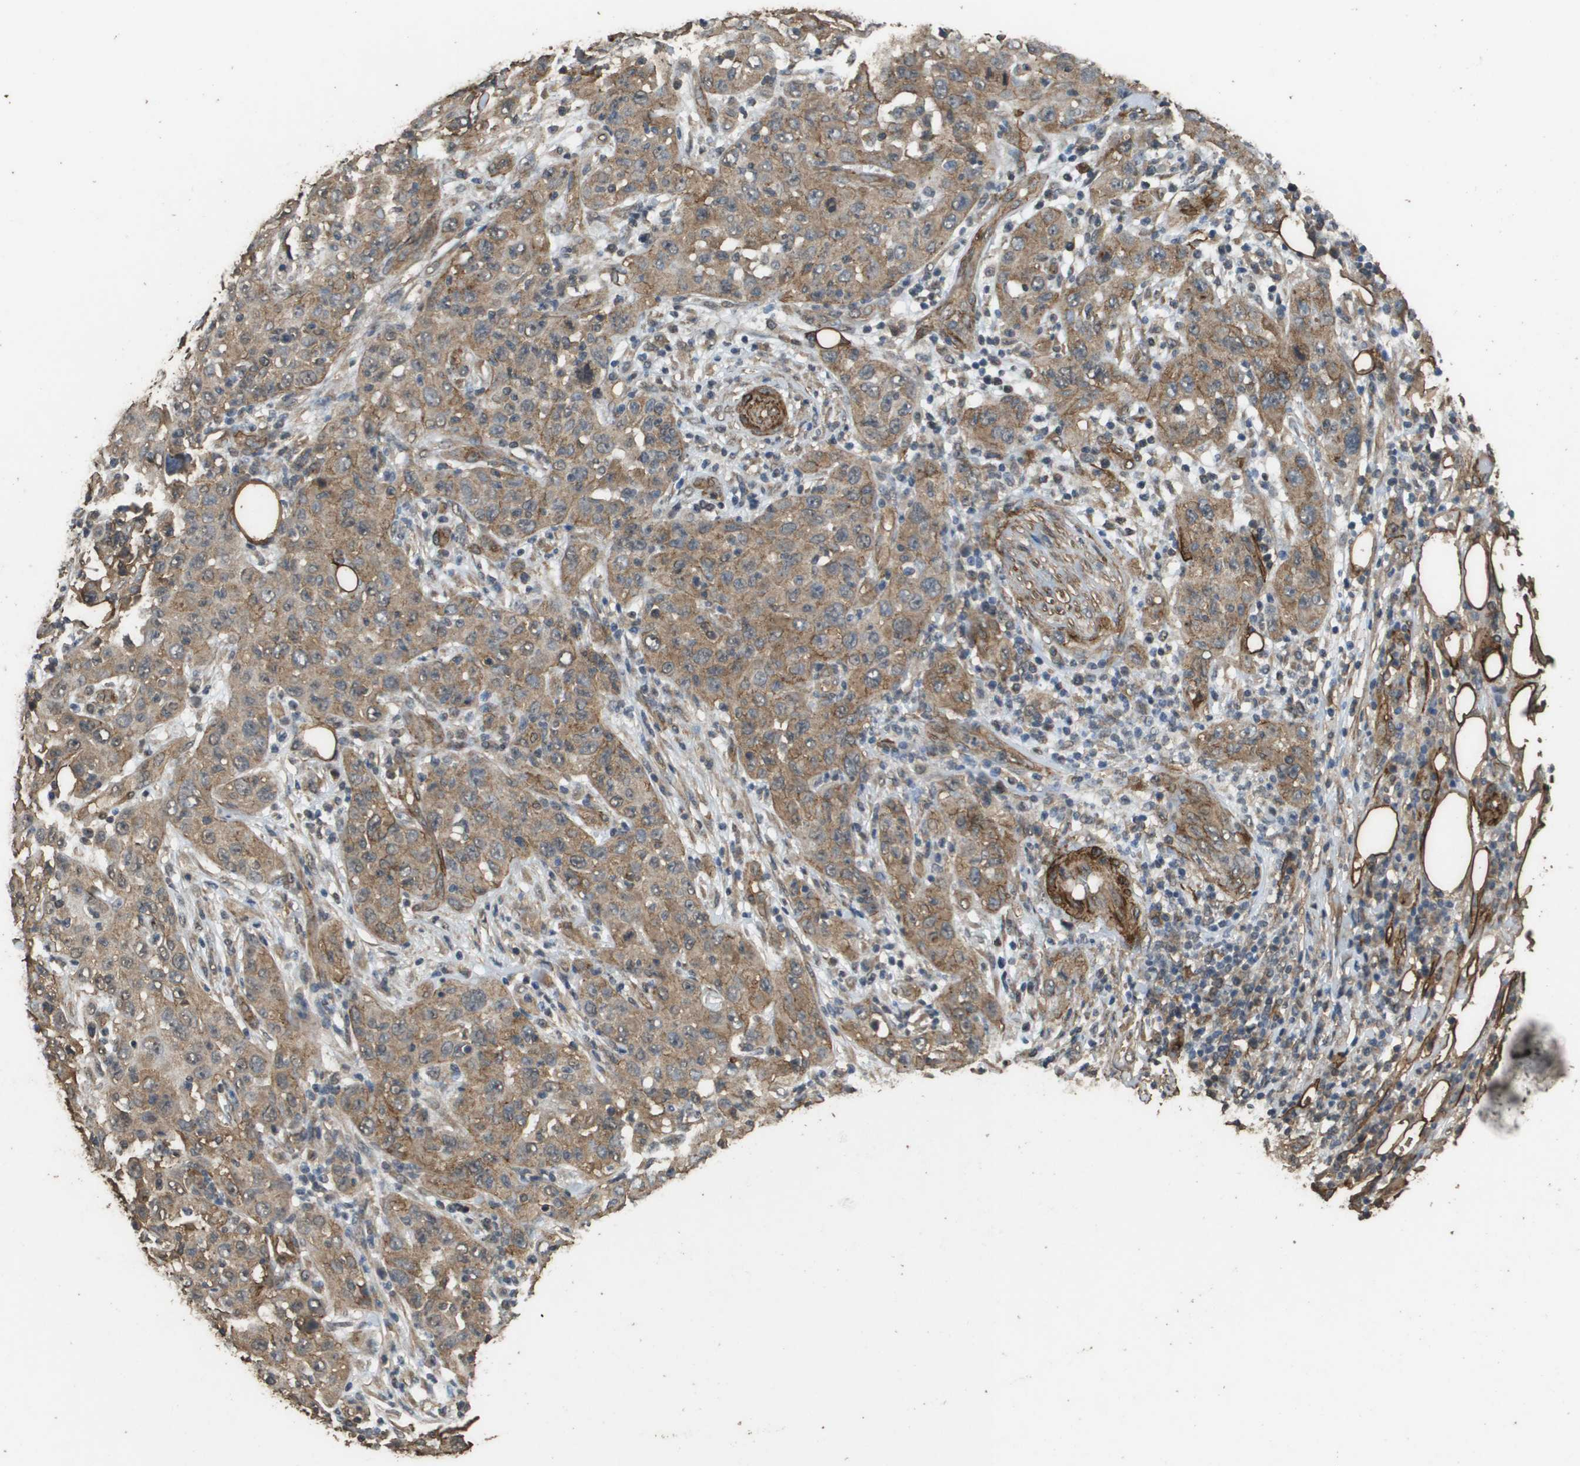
{"staining": {"intensity": "moderate", "quantity": ">75%", "location": "cytoplasmic/membranous"}, "tissue": "skin cancer", "cell_type": "Tumor cells", "image_type": "cancer", "snomed": [{"axis": "morphology", "description": "Squamous cell carcinoma, NOS"}, {"axis": "topography", "description": "Skin"}], "caption": "Protein staining of squamous cell carcinoma (skin) tissue displays moderate cytoplasmic/membranous expression in about >75% of tumor cells.", "gene": "AAMP", "patient": {"sex": "female", "age": 88}}